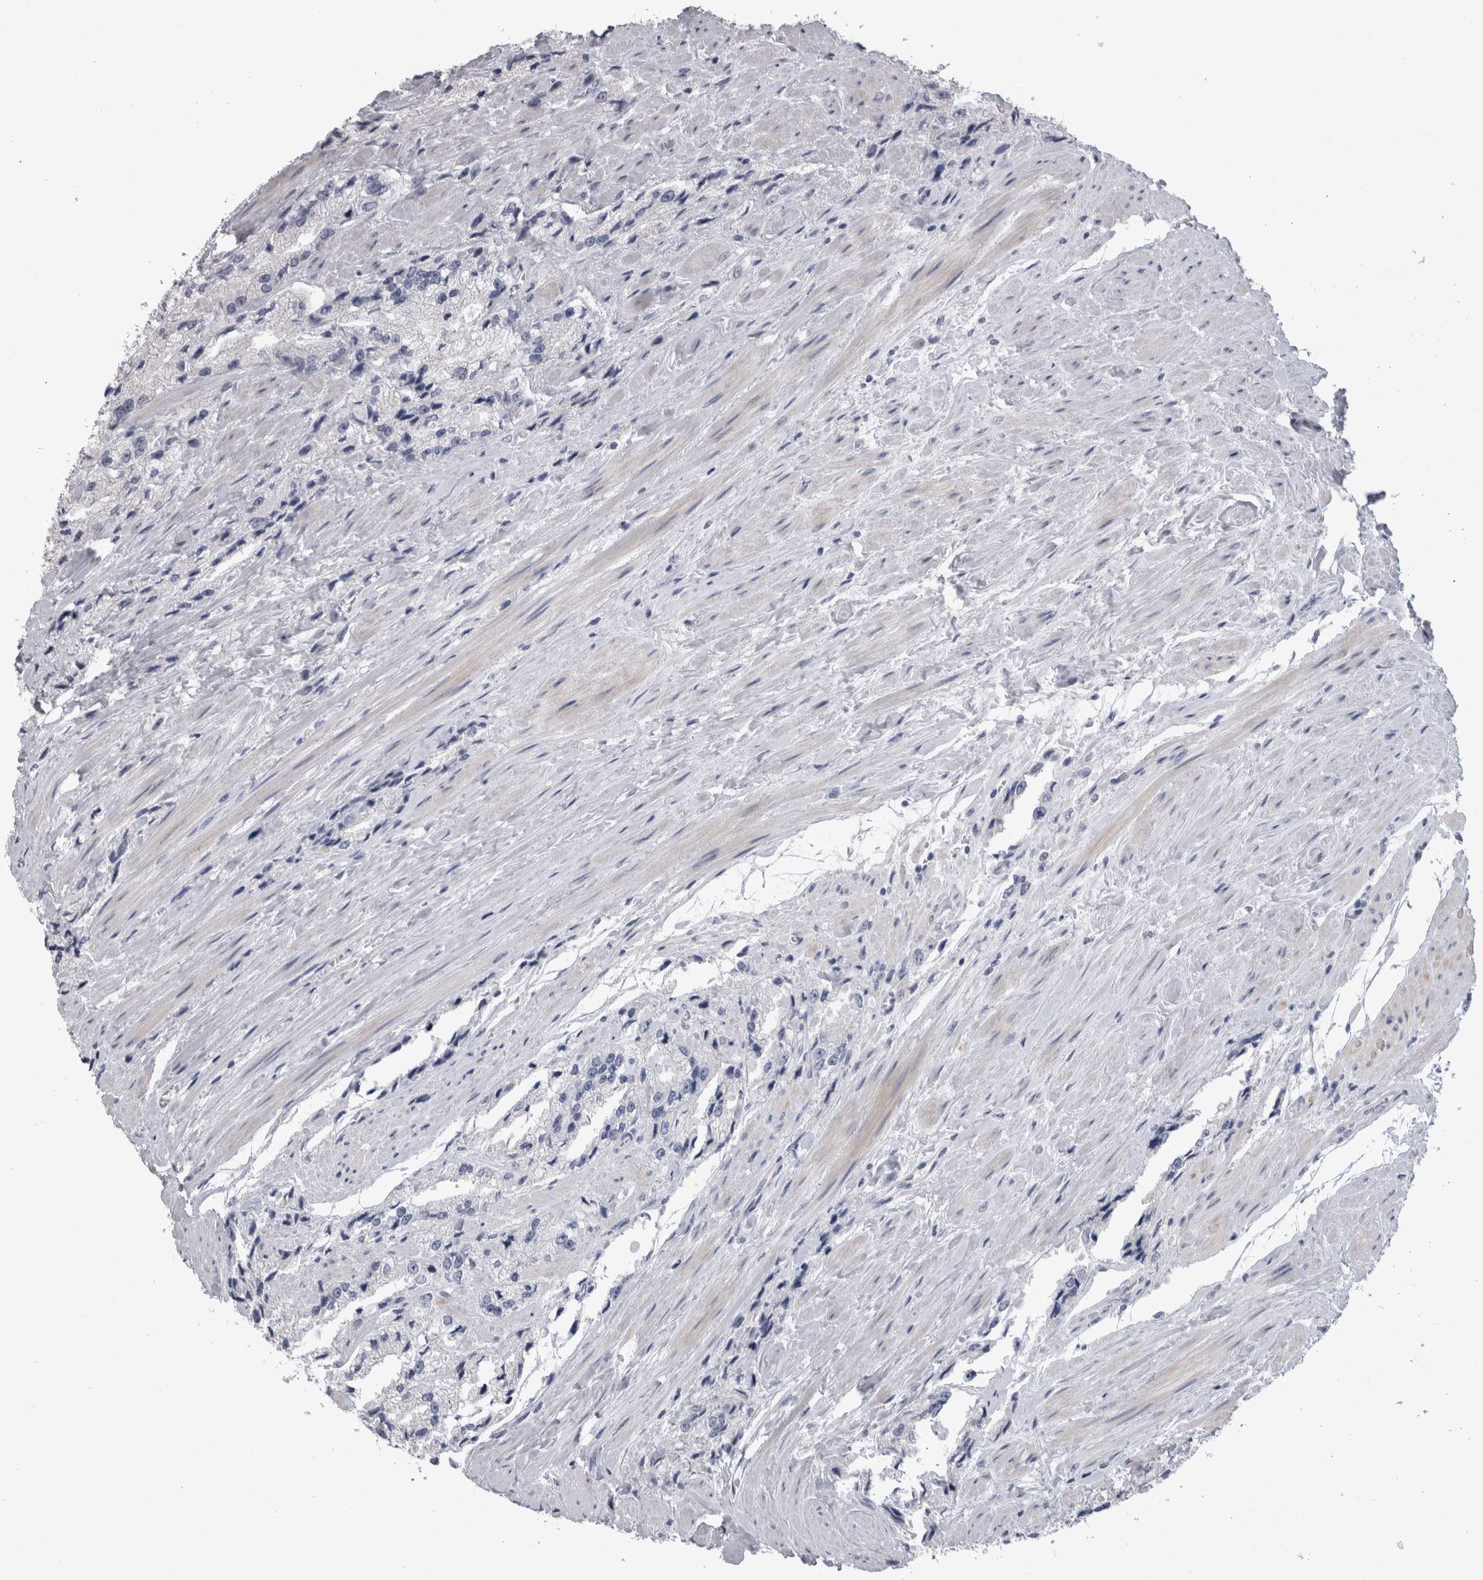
{"staining": {"intensity": "negative", "quantity": "none", "location": "none"}, "tissue": "prostate cancer", "cell_type": "Tumor cells", "image_type": "cancer", "snomed": [{"axis": "morphology", "description": "Adenocarcinoma, High grade"}, {"axis": "topography", "description": "Prostate"}], "caption": "There is no significant expression in tumor cells of prostate cancer (adenocarcinoma (high-grade)). (DAB (3,3'-diaminobenzidine) IHC visualized using brightfield microscopy, high magnification).", "gene": "ADAM2", "patient": {"sex": "male", "age": 58}}